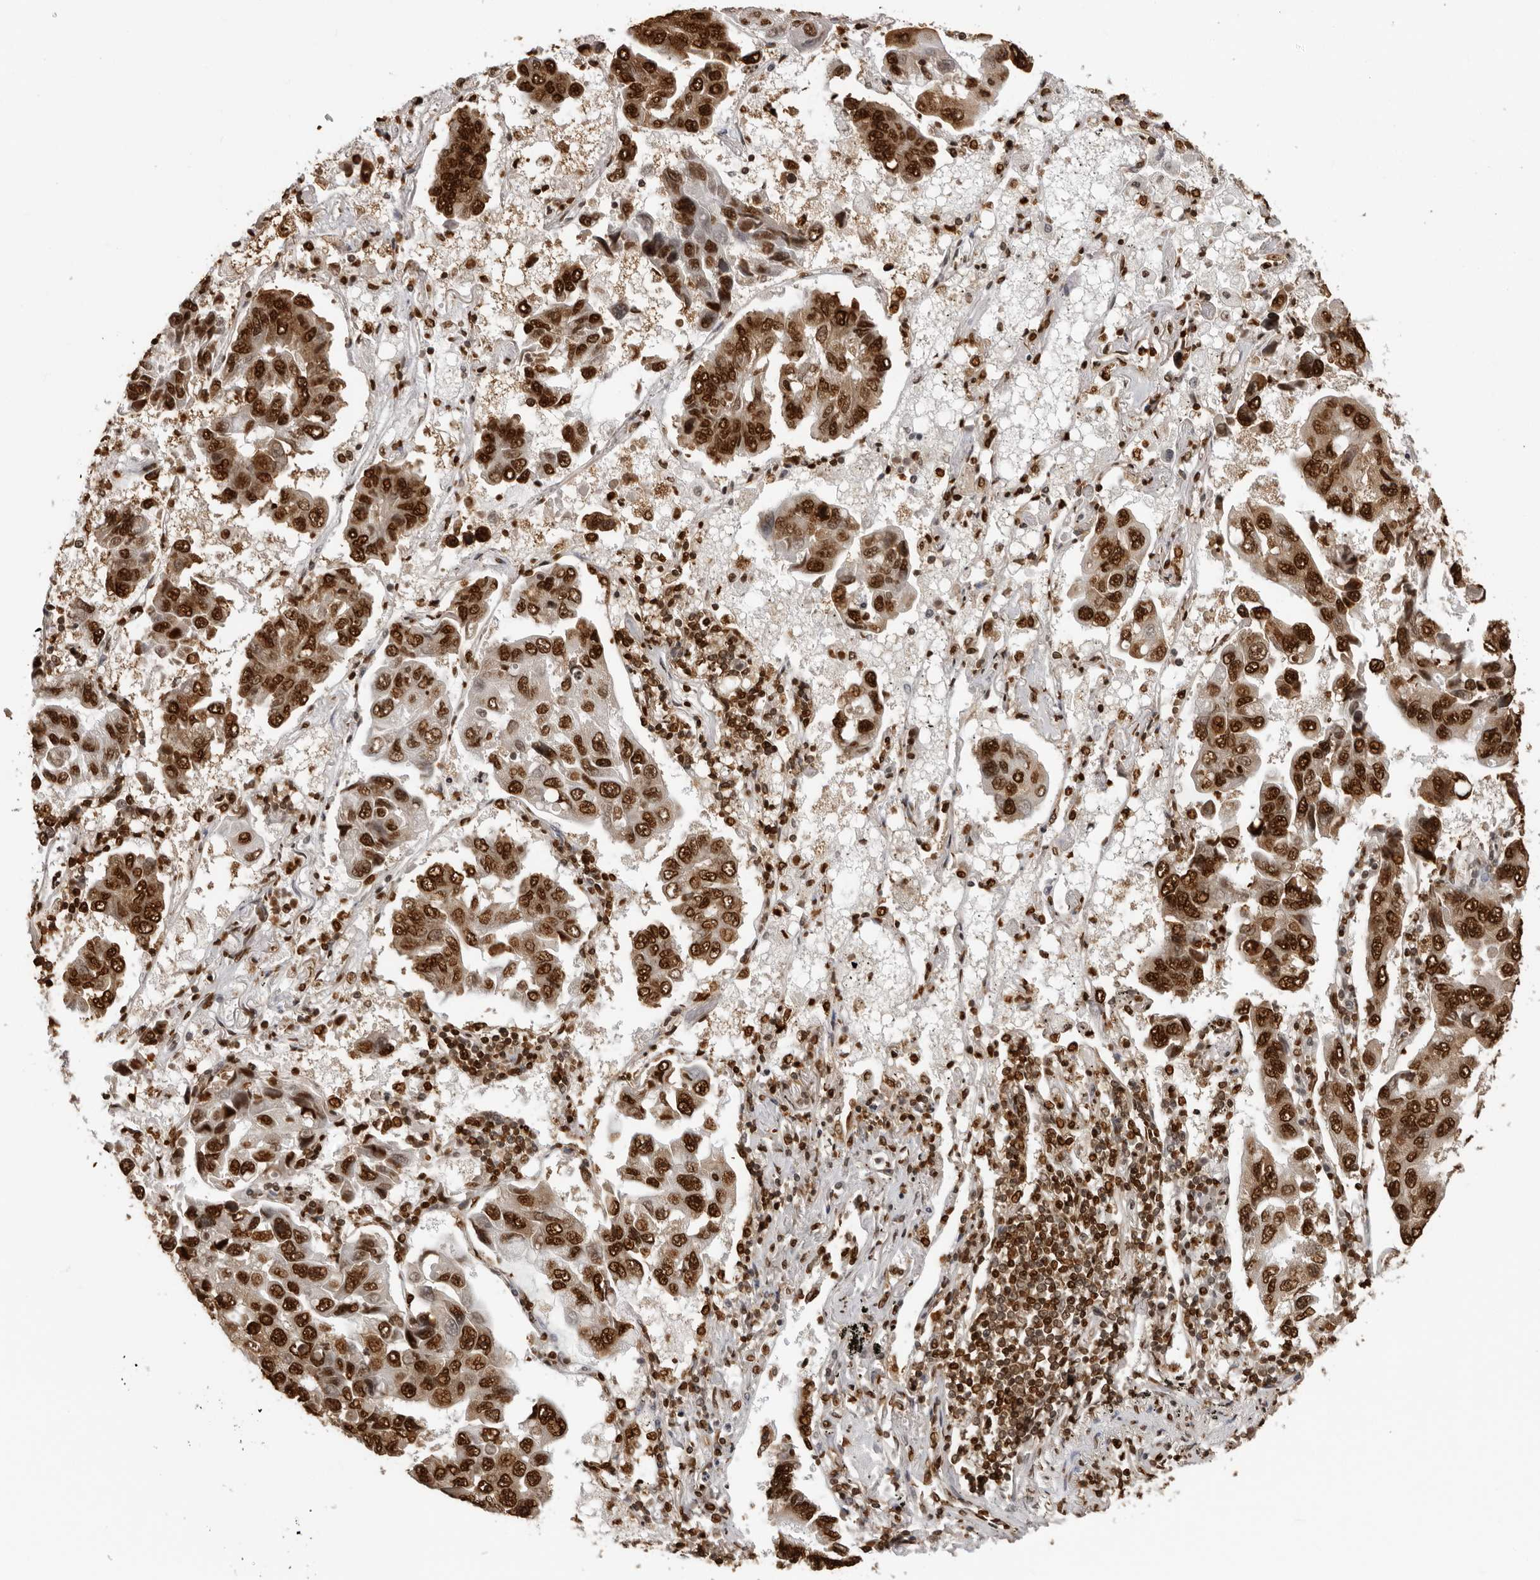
{"staining": {"intensity": "strong", "quantity": ">75%", "location": "nuclear"}, "tissue": "lung cancer", "cell_type": "Tumor cells", "image_type": "cancer", "snomed": [{"axis": "morphology", "description": "Adenocarcinoma, NOS"}, {"axis": "topography", "description": "Lung"}], "caption": "Human lung cancer (adenocarcinoma) stained with a protein marker exhibits strong staining in tumor cells.", "gene": "ZFP91", "patient": {"sex": "male", "age": 64}}